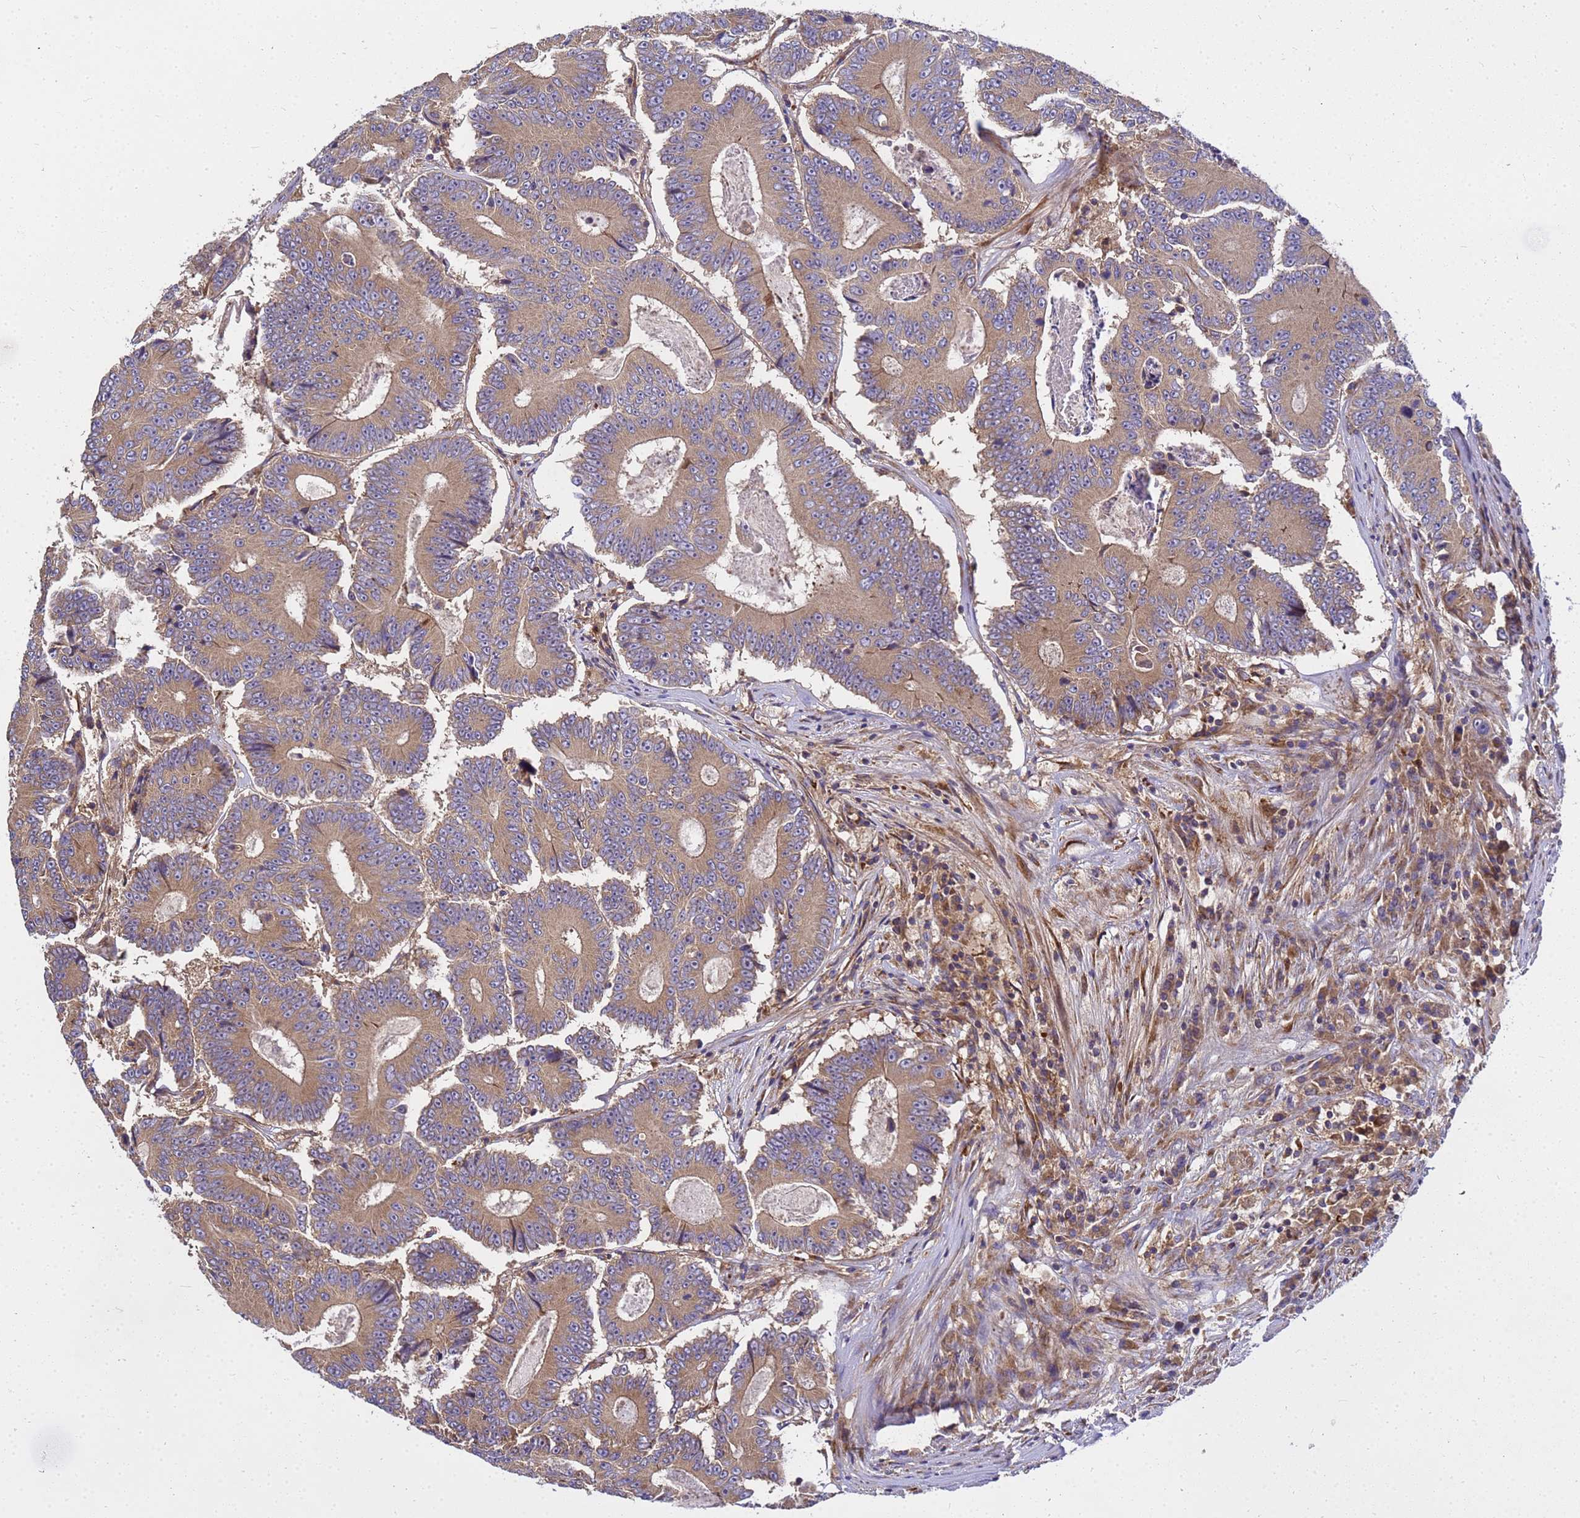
{"staining": {"intensity": "moderate", "quantity": ">75%", "location": "cytoplasmic/membranous"}, "tissue": "colorectal cancer", "cell_type": "Tumor cells", "image_type": "cancer", "snomed": [{"axis": "morphology", "description": "Adenocarcinoma, NOS"}, {"axis": "topography", "description": "Colon"}], "caption": "This histopathology image reveals immunohistochemistry (IHC) staining of human colorectal adenocarcinoma, with medium moderate cytoplasmic/membranous expression in about >75% of tumor cells.", "gene": "BECN1", "patient": {"sex": "male", "age": 83}}